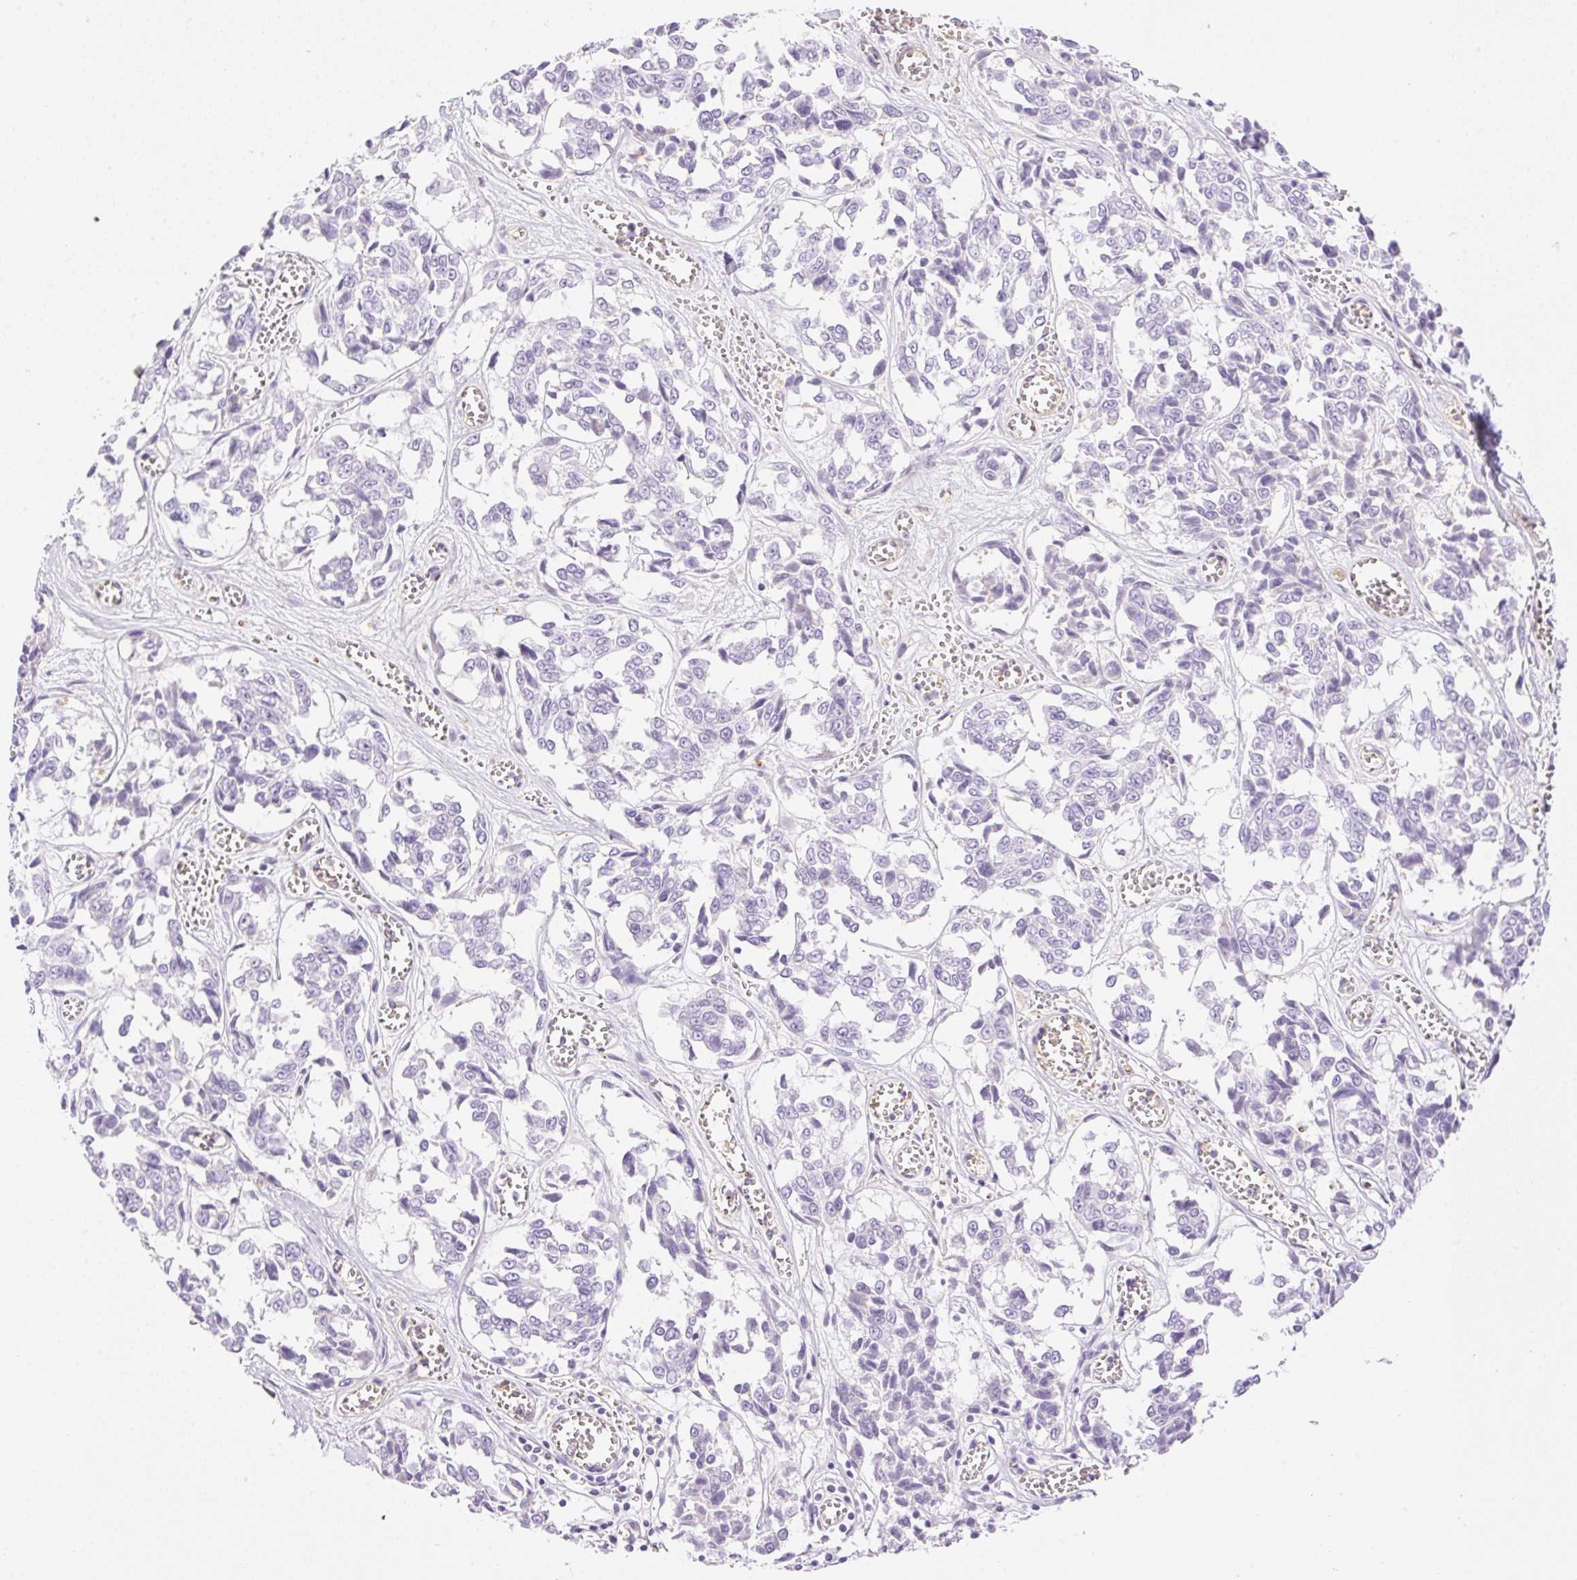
{"staining": {"intensity": "negative", "quantity": "none", "location": "none"}, "tissue": "melanoma", "cell_type": "Tumor cells", "image_type": "cancer", "snomed": [{"axis": "morphology", "description": "Malignant melanoma, NOS"}, {"axis": "topography", "description": "Skin"}], "caption": "The micrograph exhibits no staining of tumor cells in malignant melanoma.", "gene": "EHD3", "patient": {"sex": "female", "age": 64}}